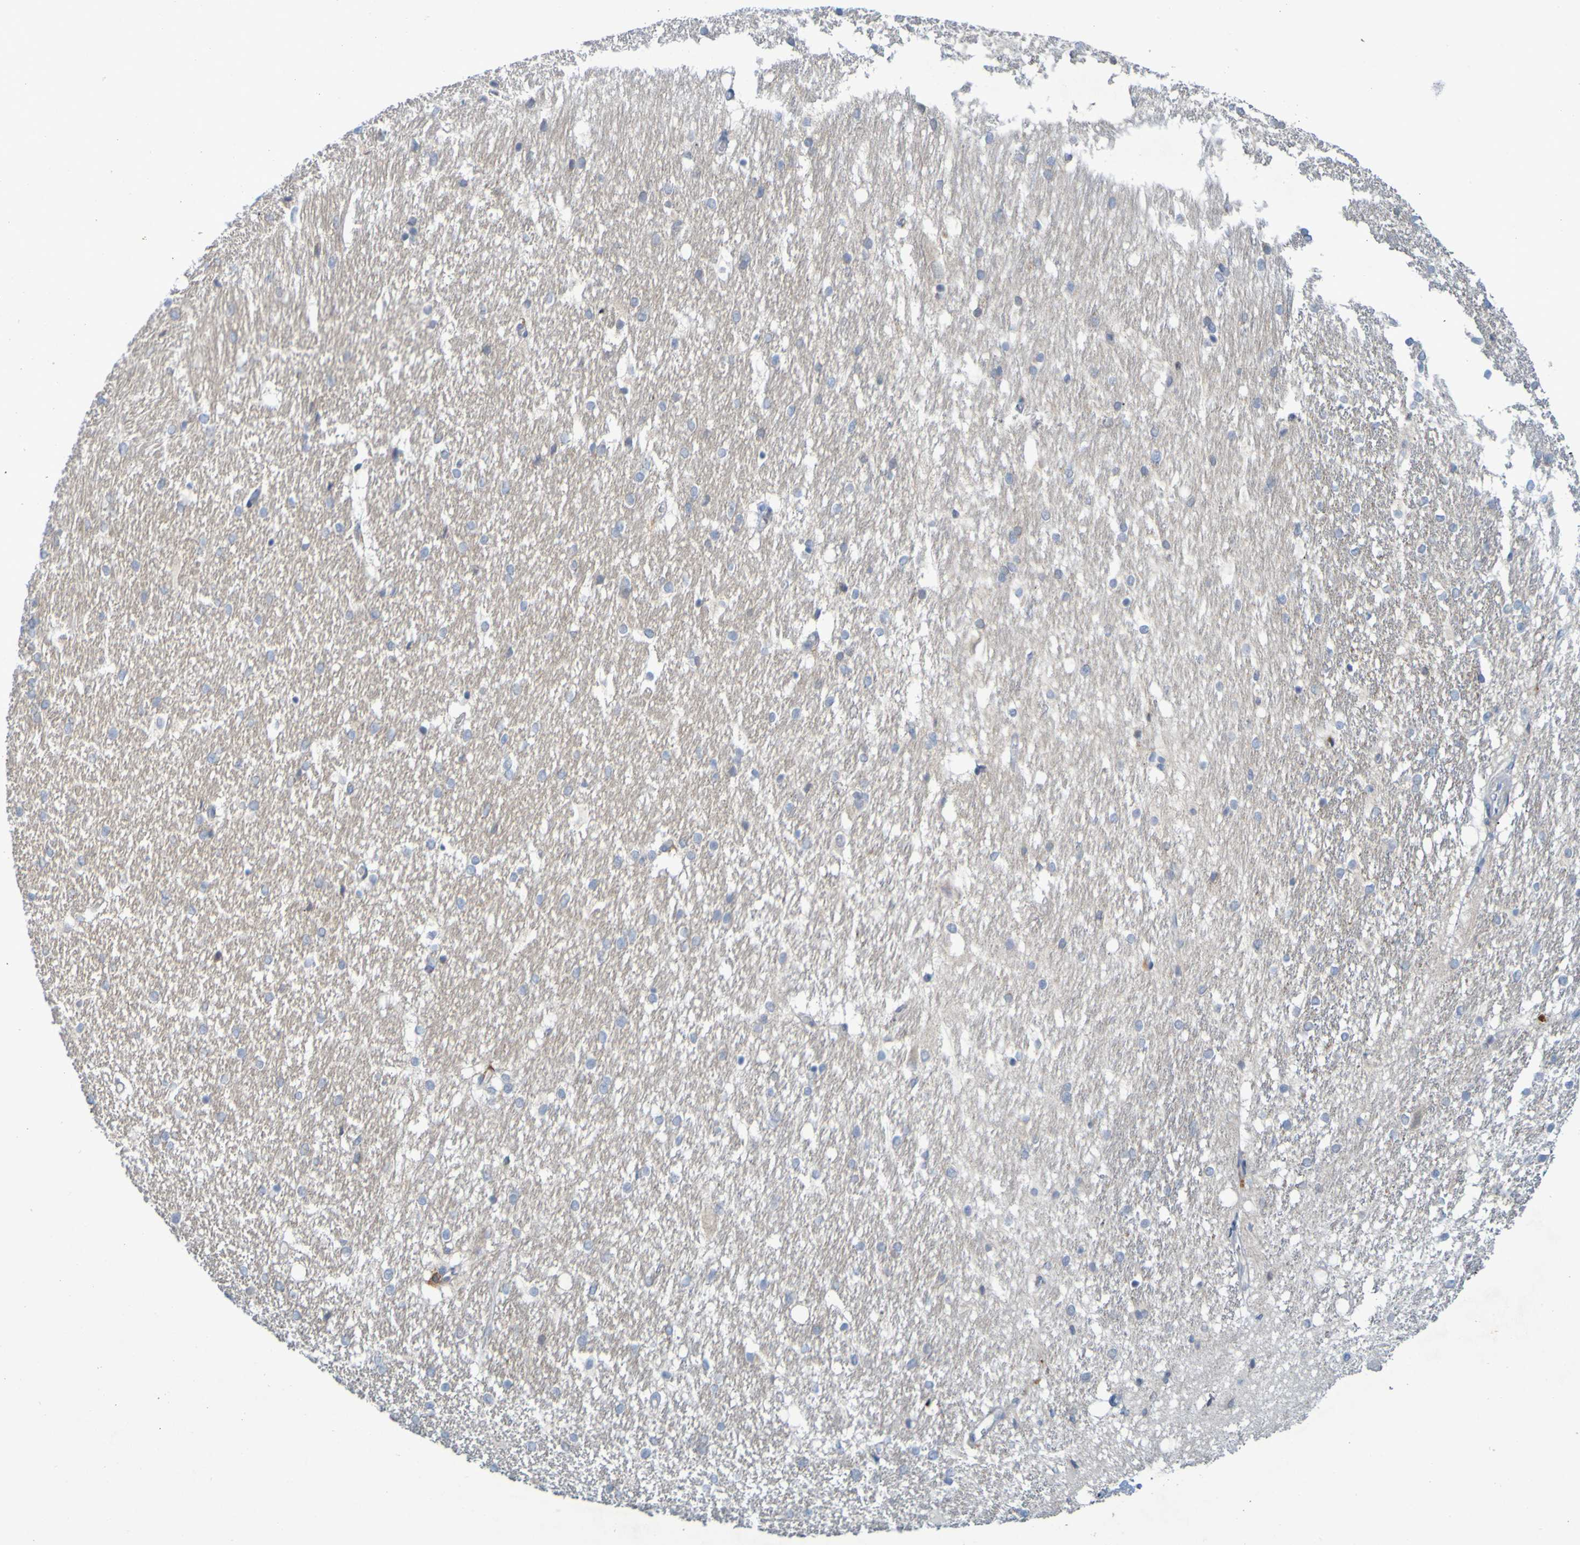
{"staining": {"intensity": "negative", "quantity": "none", "location": "none"}, "tissue": "hippocampus", "cell_type": "Glial cells", "image_type": "normal", "snomed": [{"axis": "morphology", "description": "Normal tissue, NOS"}, {"axis": "topography", "description": "Hippocampus"}], "caption": "IHC of unremarkable human hippocampus reveals no staining in glial cells. (DAB (3,3'-diaminobenzidine) immunohistochemistry visualized using brightfield microscopy, high magnification).", "gene": "LILRB5", "patient": {"sex": "female", "age": 19}}